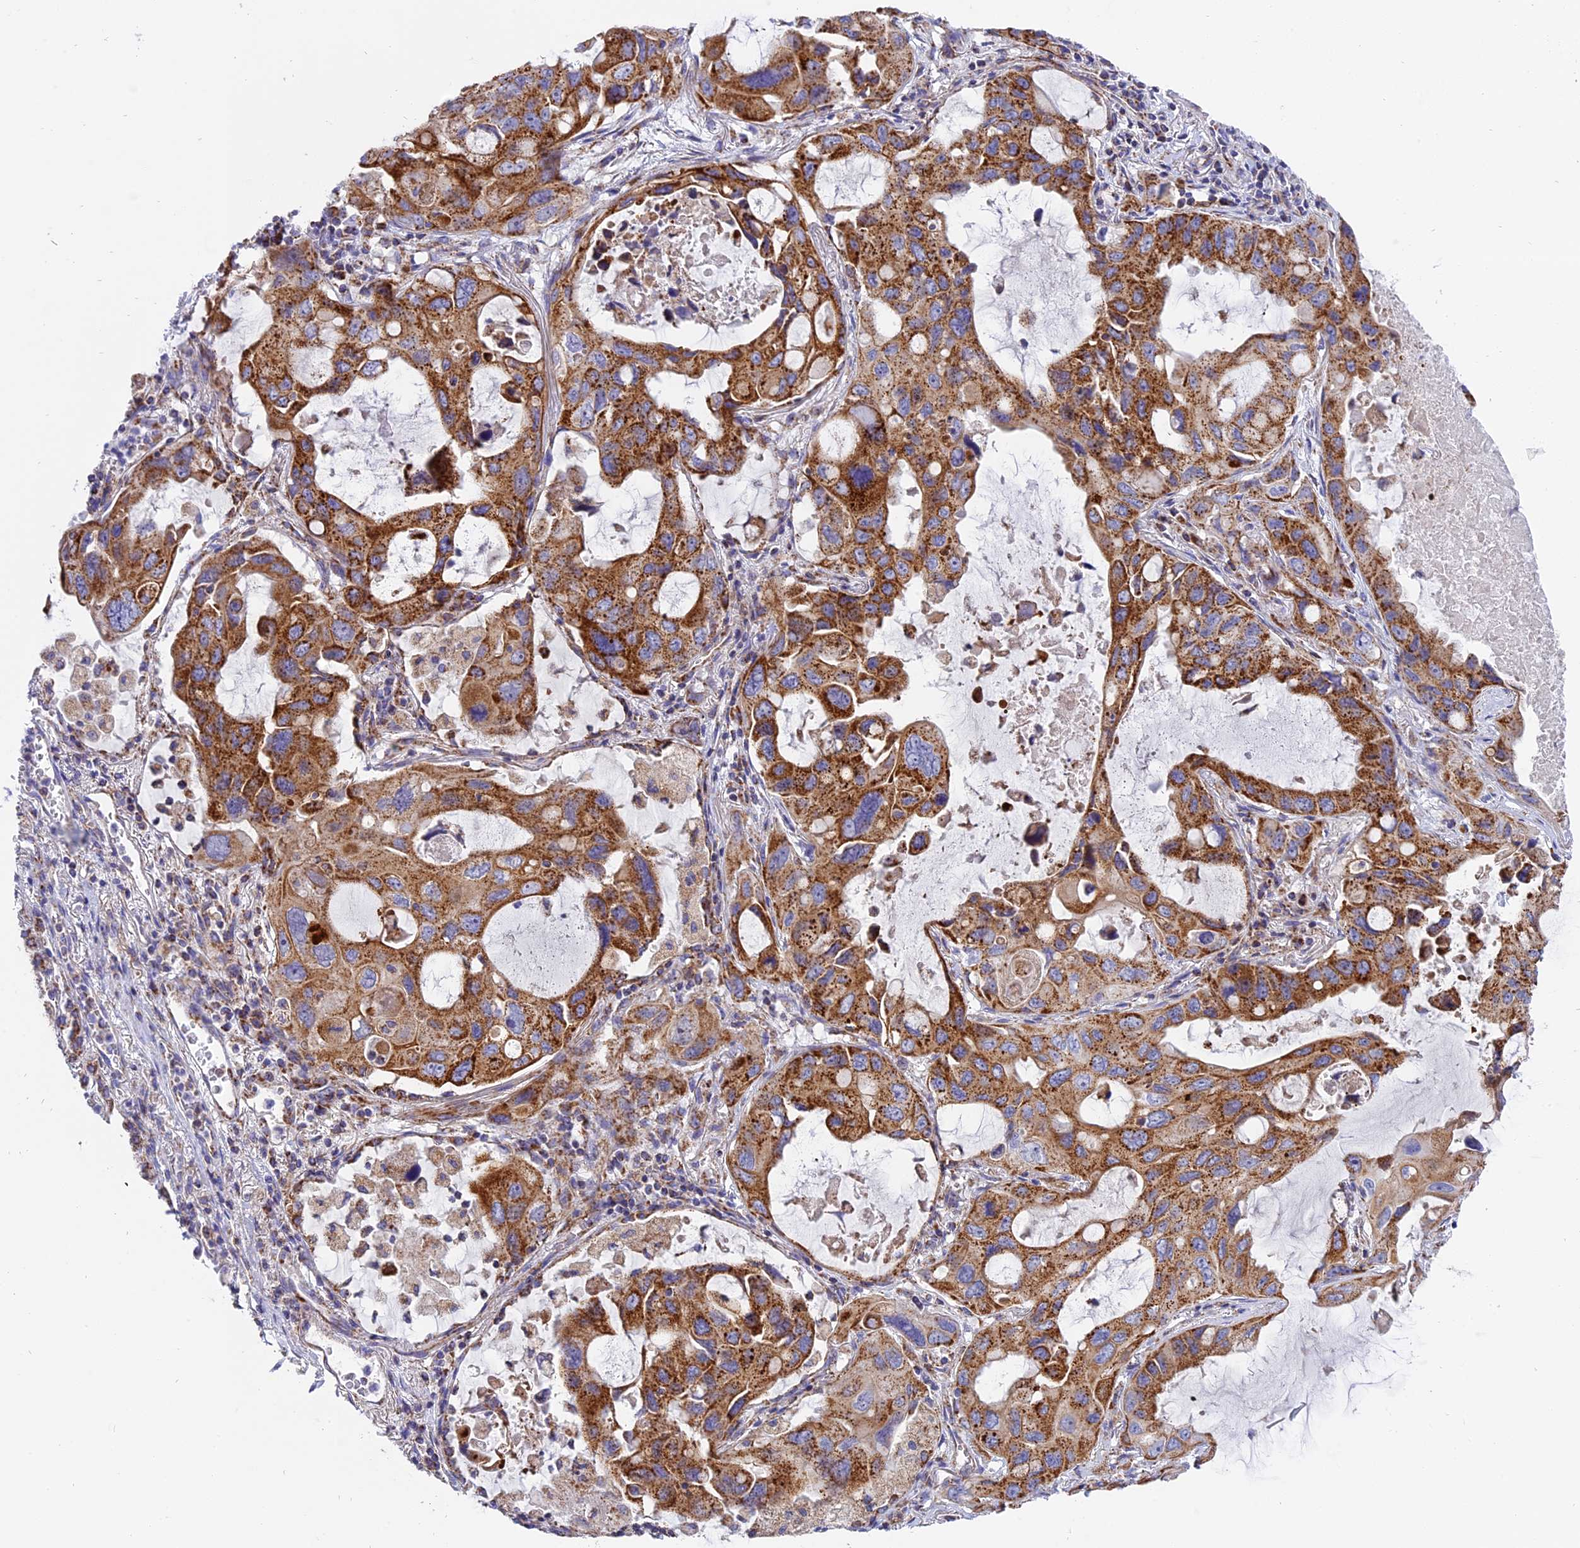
{"staining": {"intensity": "strong", "quantity": ">75%", "location": "cytoplasmic/membranous"}, "tissue": "lung cancer", "cell_type": "Tumor cells", "image_type": "cancer", "snomed": [{"axis": "morphology", "description": "Squamous cell carcinoma, NOS"}, {"axis": "topography", "description": "Lung"}], "caption": "About >75% of tumor cells in lung cancer (squamous cell carcinoma) demonstrate strong cytoplasmic/membranous protein positivity as visualized by brown immunohistochemical staining.", "gene": "MRPS34", "patient": {"sex": "female", "age": 73}}